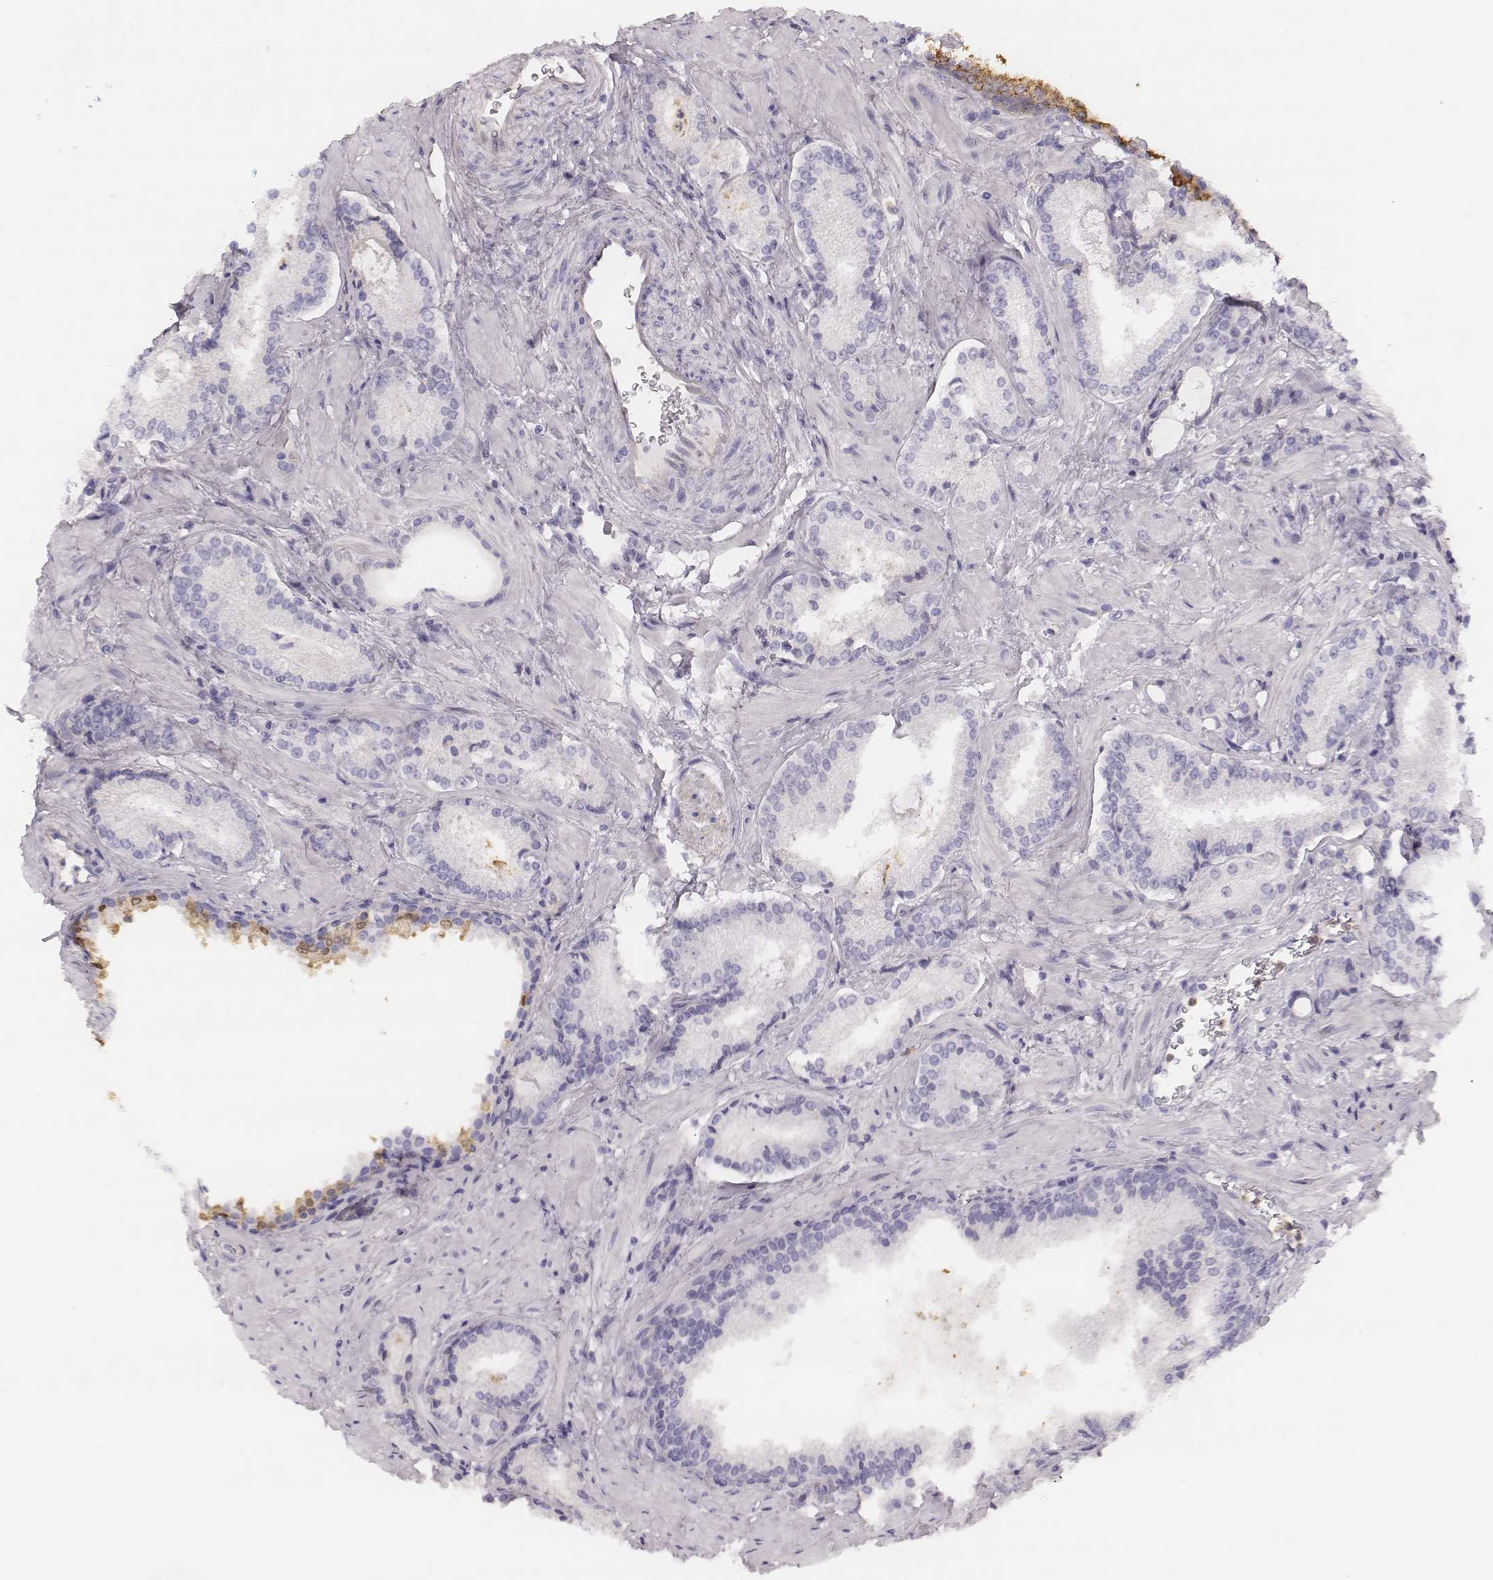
{"staining": {"intensity": "negative", "quantity": "none", "location": "none"}, "tissue": "prostate cancer", "cell_type": "Tumor cells", "image_type": "cancer", "snomed": [{"axis": "morphology", "description": "Adenocarcinoma, Low grade"}, {"axis": "topography", "description": "Prostate"}], "caption": "IHC histopathology image of neoplastic tissue: human adenocarcinoma (low-grade) (prostate) stained with DAB (3,3'-diaminobenzidine) demonstrates no significant protein positivity in tumor cells.", "gene": "KCNJ12", "patient": {"sex": "male", "age": 56}}